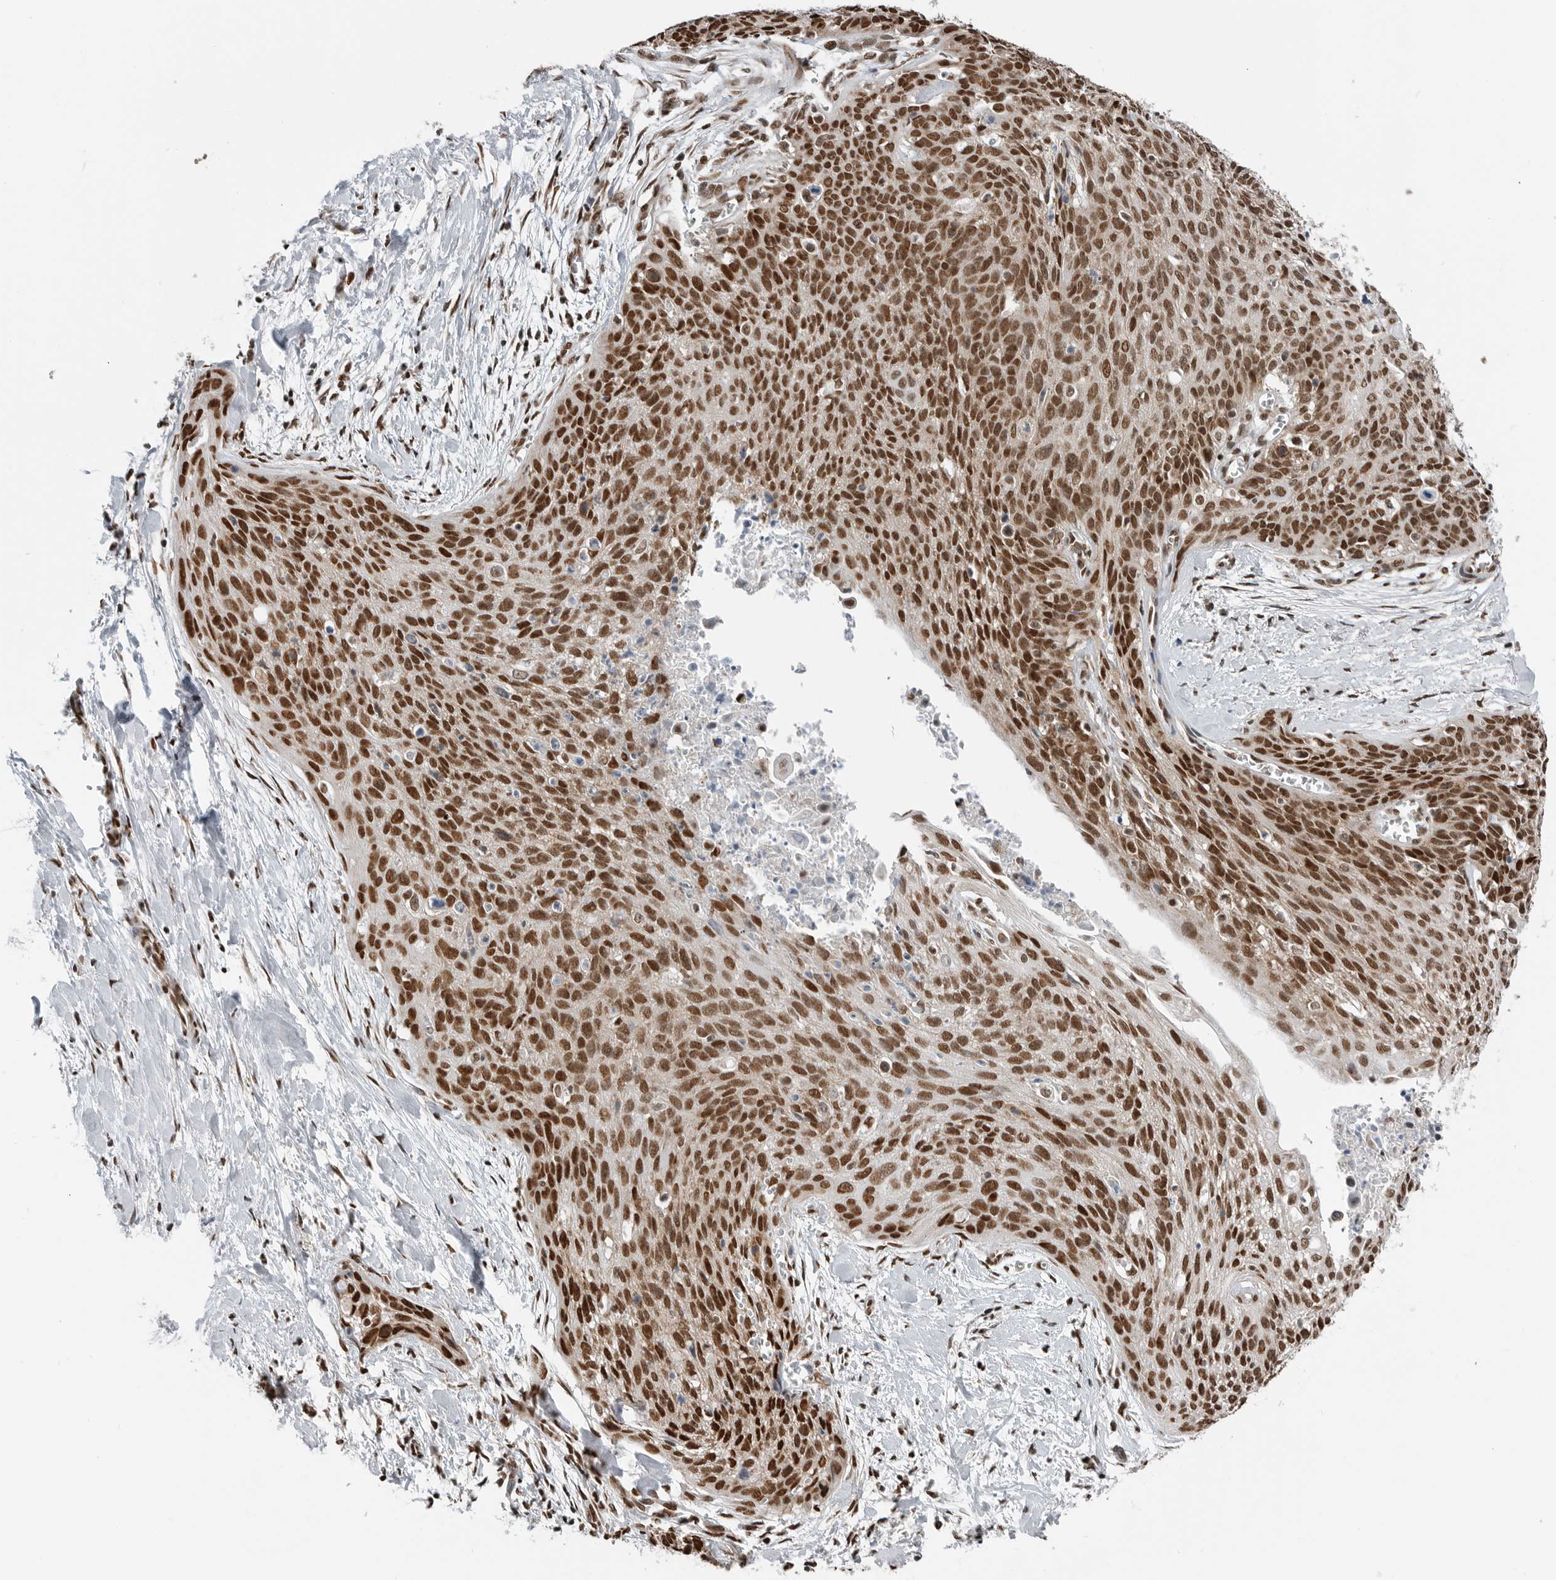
{"staining": {"intensity": "strong", "quantity": ">75%", "location": "nuclear"}, "tissue": "cervical cancer", "cell_type": "Tumor cells", "image_type": "cancer", "snomed": [{"axis": "morphology", "description": "Squamous cell carcinoma, NOS"}, {"axis": "topography", "description": "Cervix"}], "caption": "A high amount of strong nuclear expression is identified in approximately >75% of tumor cells in squamous cell carcinoma (cervical) tissue. Using DAB (3,3'-diaminobenzidine) (brown) and hematoxylin (blue) stains, captured at high magnification using brightfield microscopy.", "gene": "BLZF1", "patient": {"sex": "female", "age": 55}}